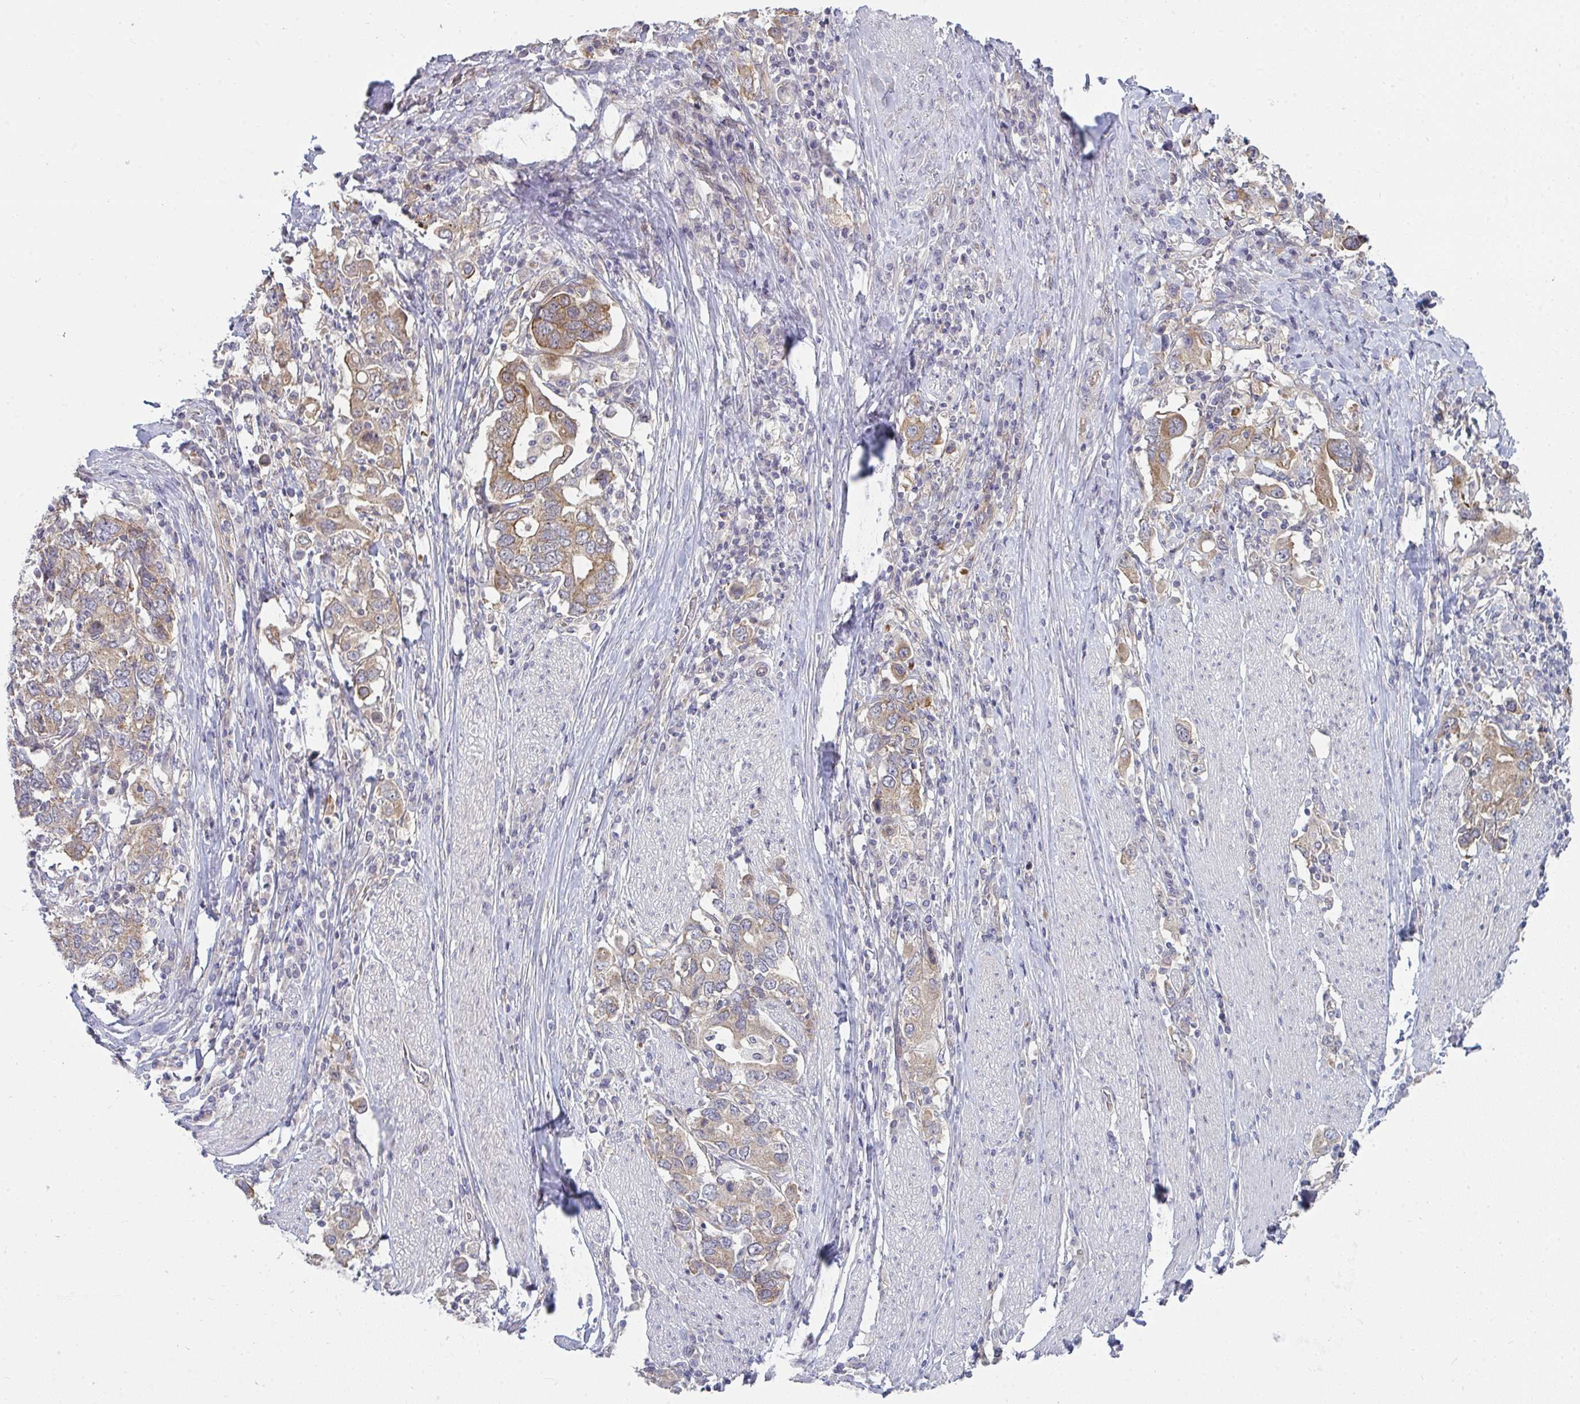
{"staining": {"intensity": "moderate", "quantity": ">75%", "location": "cytoplasmic/membranous"}, "tissue": "stomach cancer", "cell_type": "Tumor cells", "image_type": "cancer", "snomed": [{"axis": "morphology", "description": "Adenocarcinoma, NOS"}, {"axis": "topography", "description": "Stomach, upper"}, {"axis": "topography", "description": "Stomach"}], "caption": "IHC of human stomach cancer (adenocarcinoma) shows medium levels of moderate cytoplasmic/membranous staining in approximately >75% of tumor cells.", "gene": "CASP9", "patient": {"sex": "male", "age": 62}}